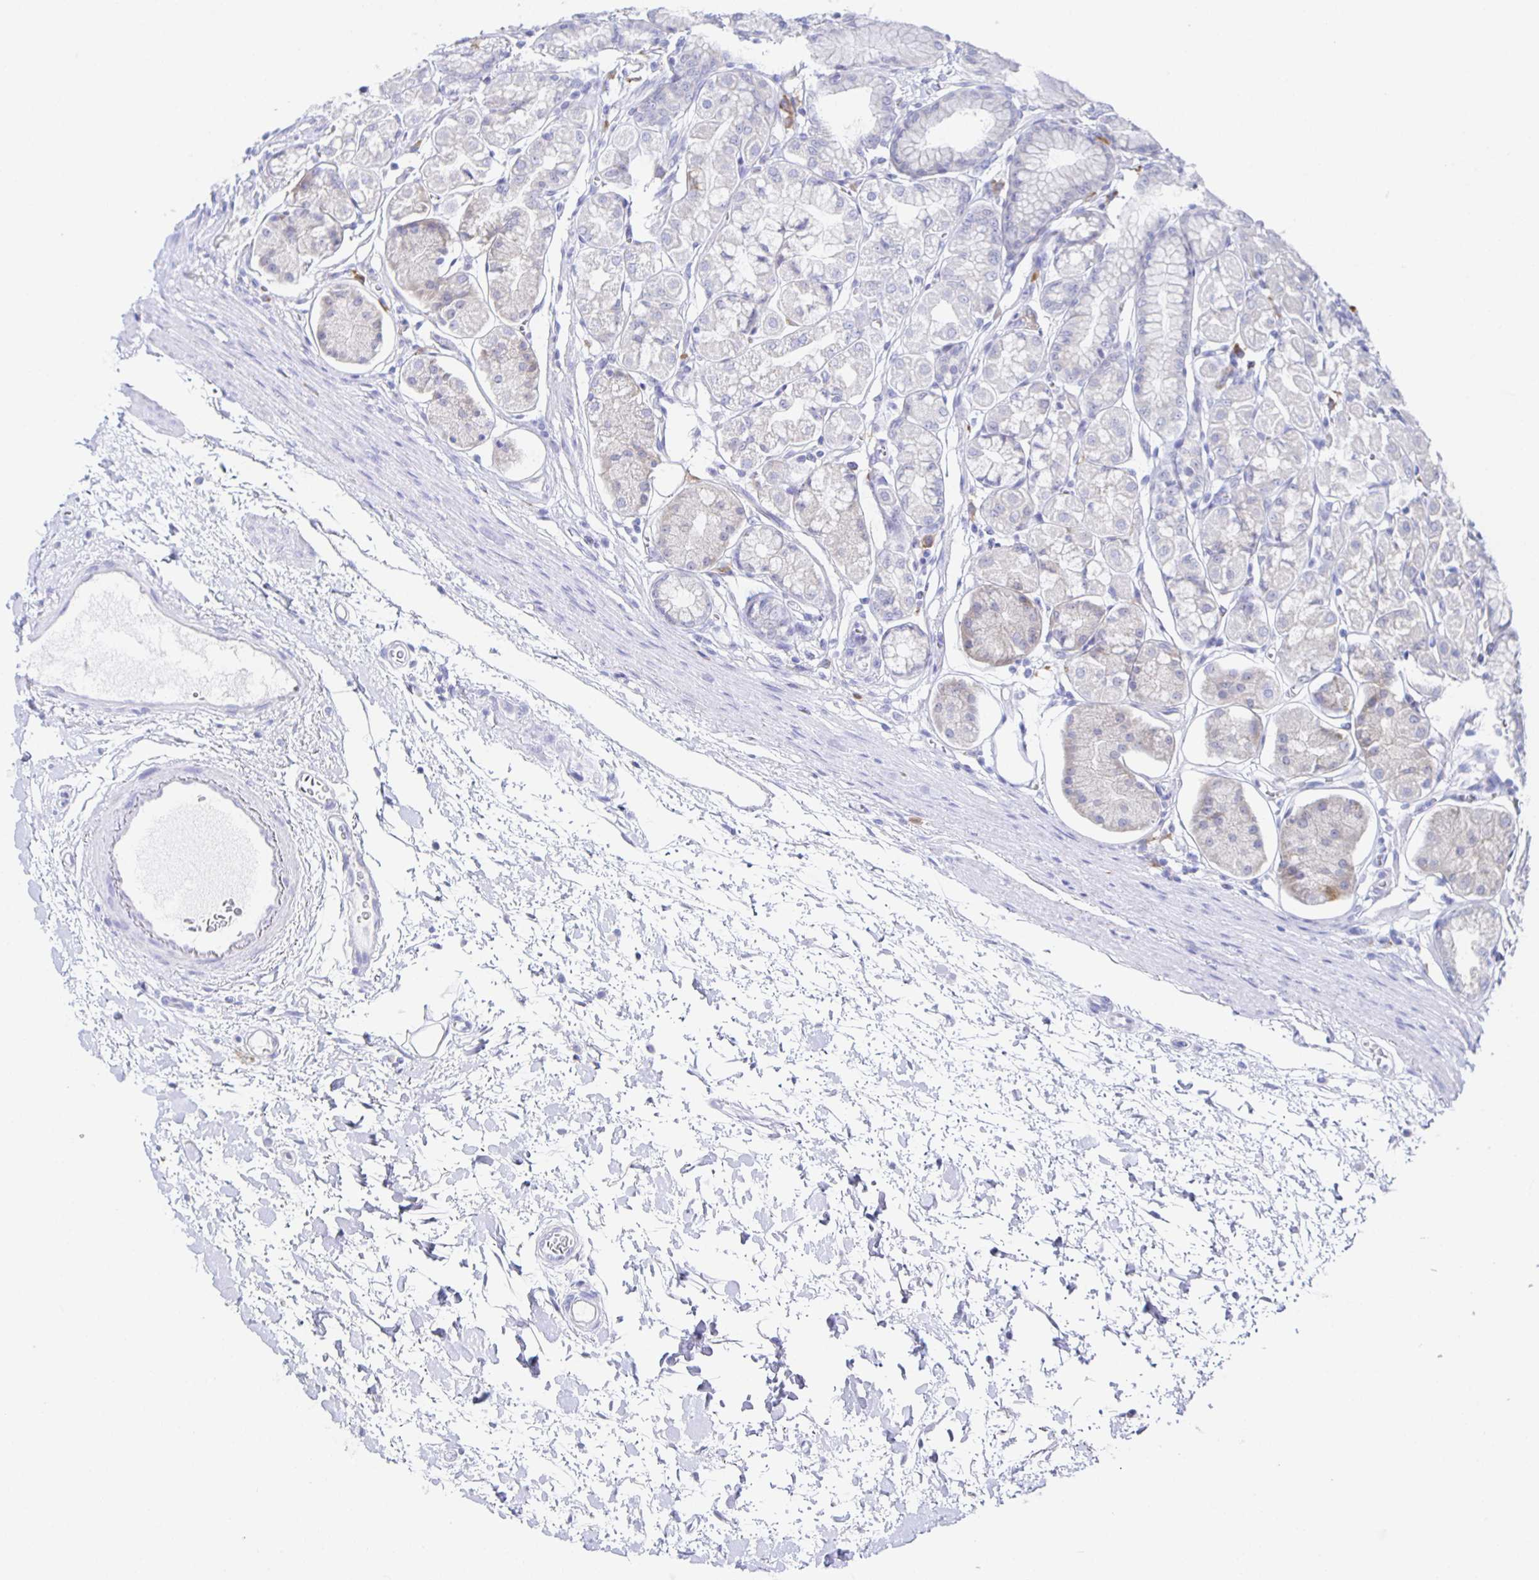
{"staining": {"intensity": "negative", "quantity": "none", "location": "none"}, "tissue": "stomach", "cell_type": "Glandular cells", "image_type": "normal", "snomed": [{"axis": "morphology", "description": "Normal tissue, NOS"}, {"axis": "topography", "description": "Stomach"}, {"axis": "topography", "description": "Stomach, lower"}], "caption": "Glandular cells show no significant protein positivity in normal stomach. (DAB immunohistochemistry (IHC) visualized using brightfield microscopy, high magnification).", "gene": "BAD", "patient": {"sex": "male", "age": 76}}